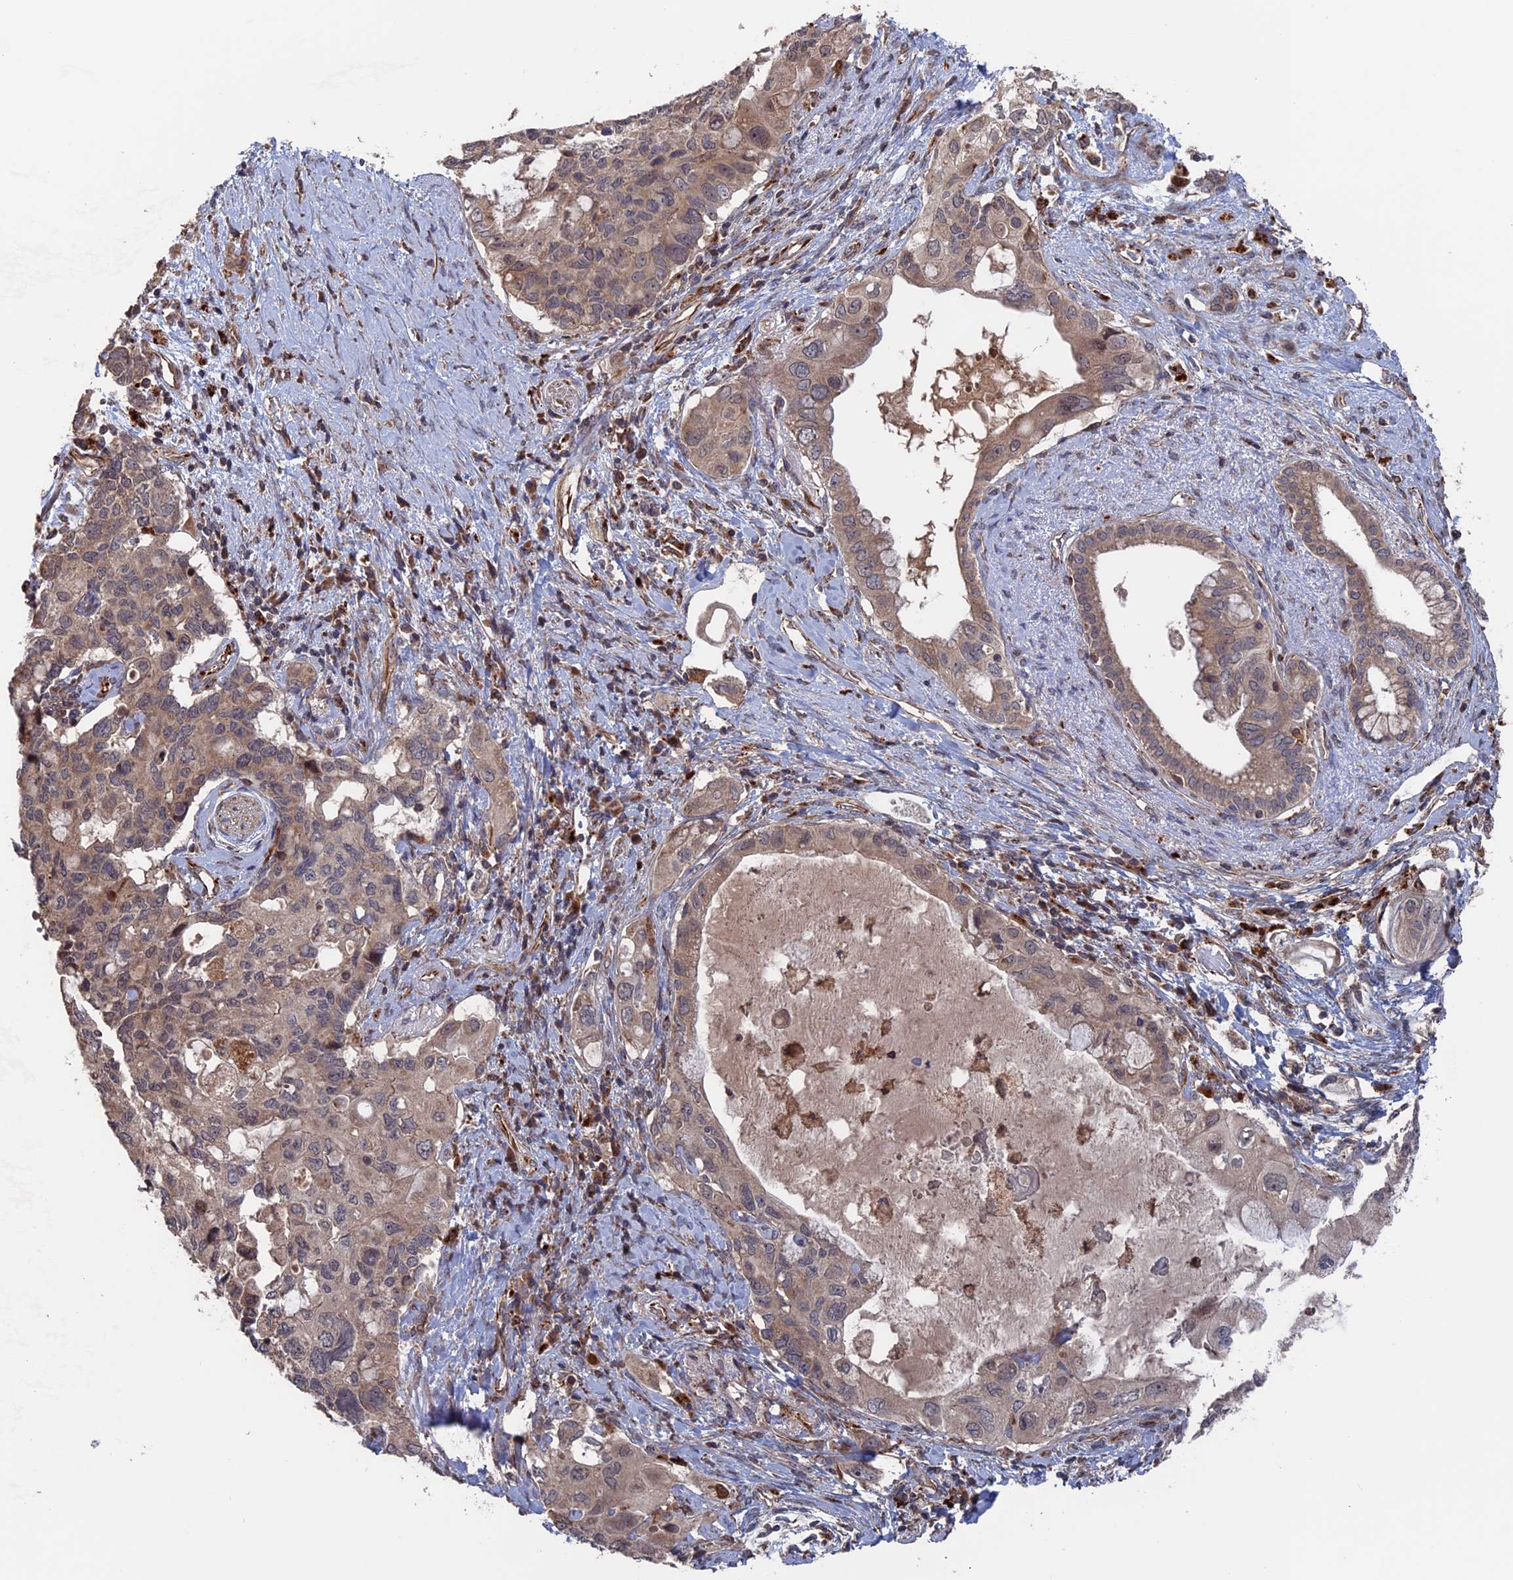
{"staining": {"intensity": "weak", "quantity": ">75%", "location": "cytoplasmic/membranous"}, "tissue": "pancreatic cancer", "cell_type": "Tumor cells", "image_type": "cancer", "snomed": [{"axis": "morphology", "description": "Adenocarcinoma, NOS"}, {"axis": "topography", "description": "Pancreas"}], "caption": "About >75% of tumor cells in human adenocarcinoma (pancreatic) reveal weak cytoplasmic/membranous protein staining as visualized by brown immunohistochemical staining.", "gene": "PLA2G15", "patient": {"sex": "female", "age": 56}}